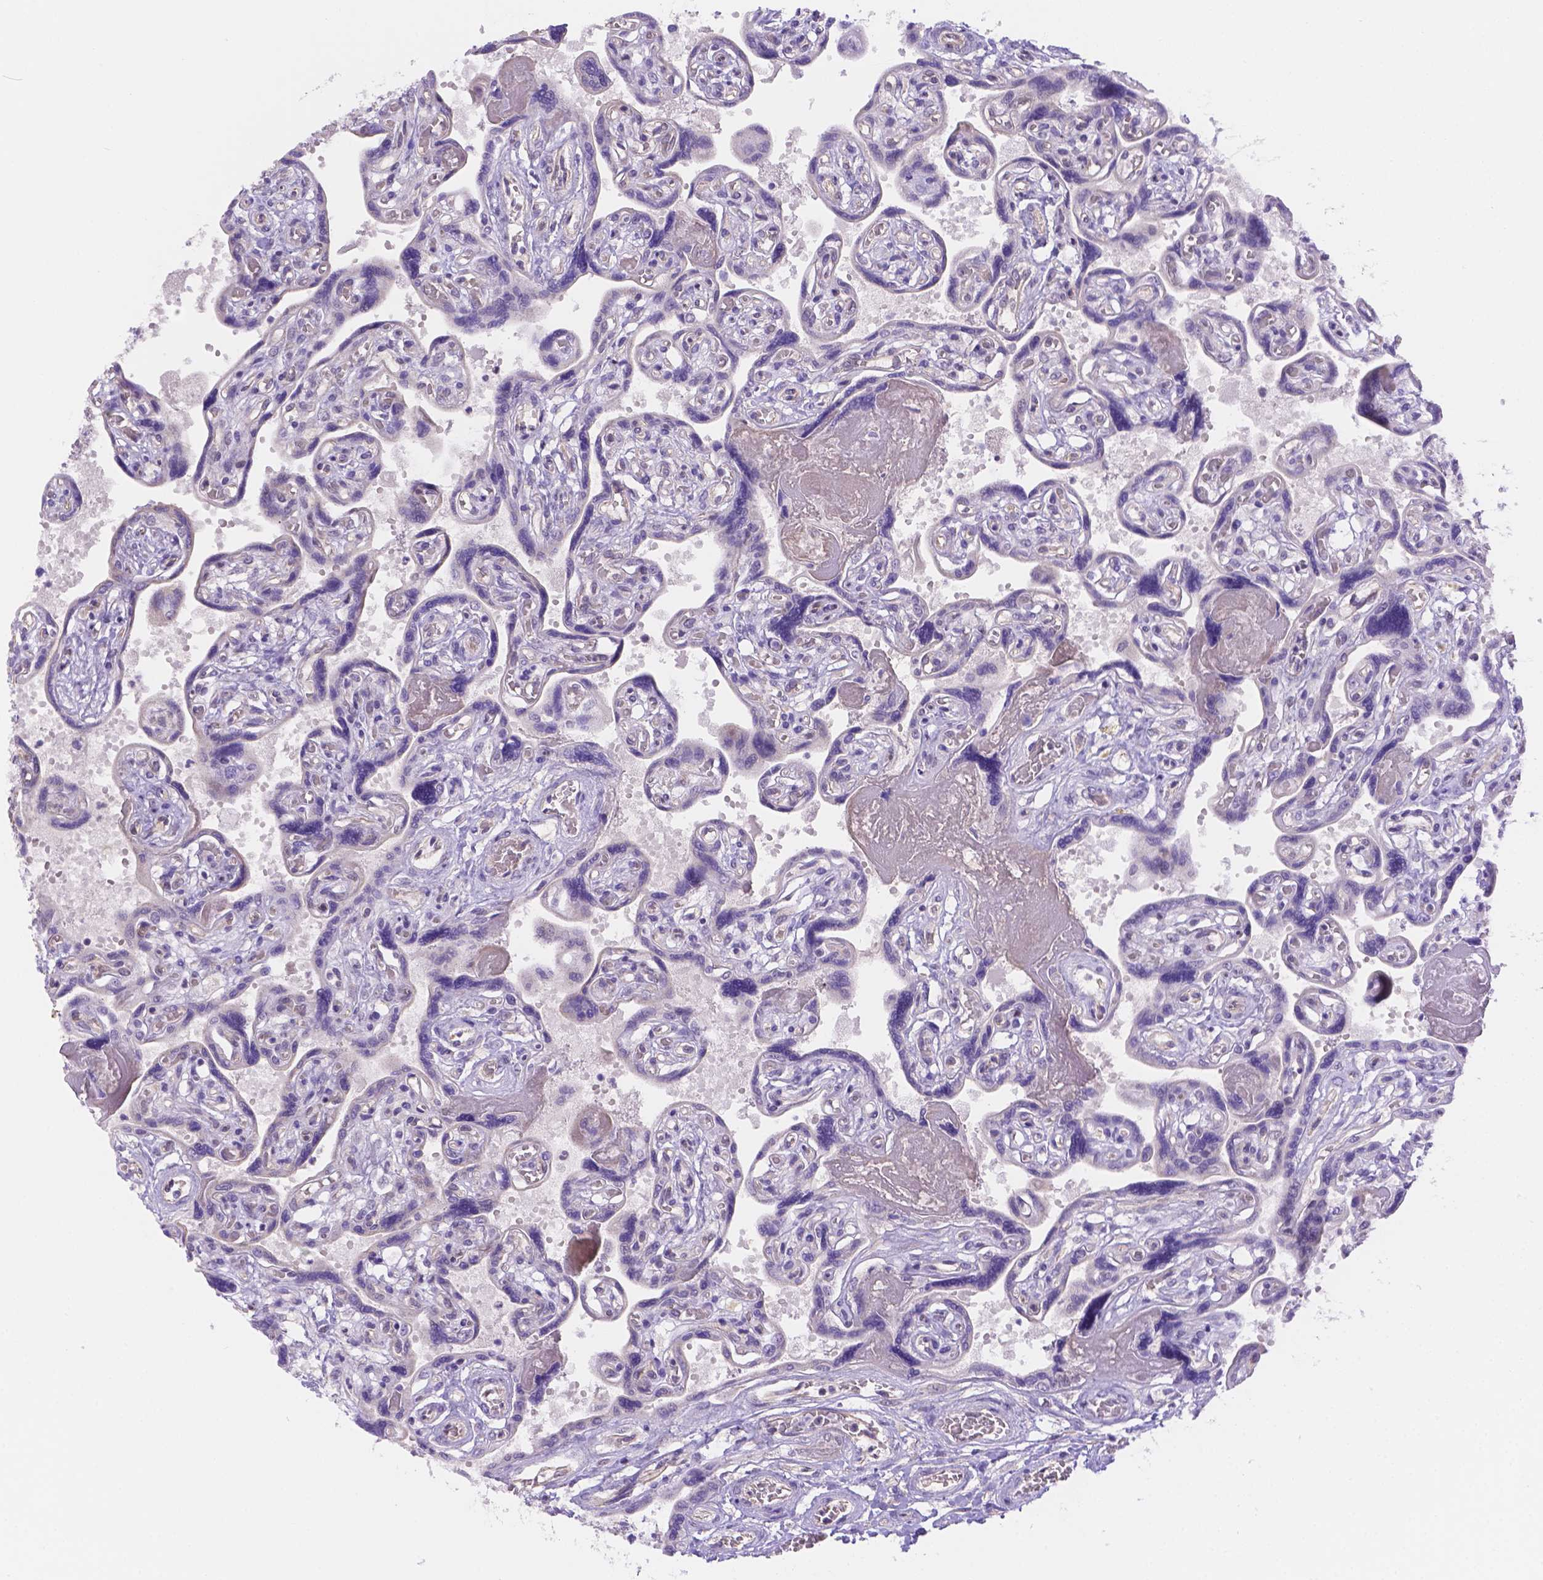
{"staining": {"intensity": "moderate", "quantity": "<25%", "location": "nuclear"}, "tissue": "placenta", "cell_type": "Decidual cells", "image_type": "normal", "snomed": [{"axis": "morphology", "description": "Normal tissue, NOS"}, {"axis": "topography", "description": "Placenta"}], "caption": "Protein expression analysis of normal placenta displays moderate nuclear expression in about <25% of decidual cells.", "gene": "NXPE2", "patient": {"sex": "female", "age": 32}}